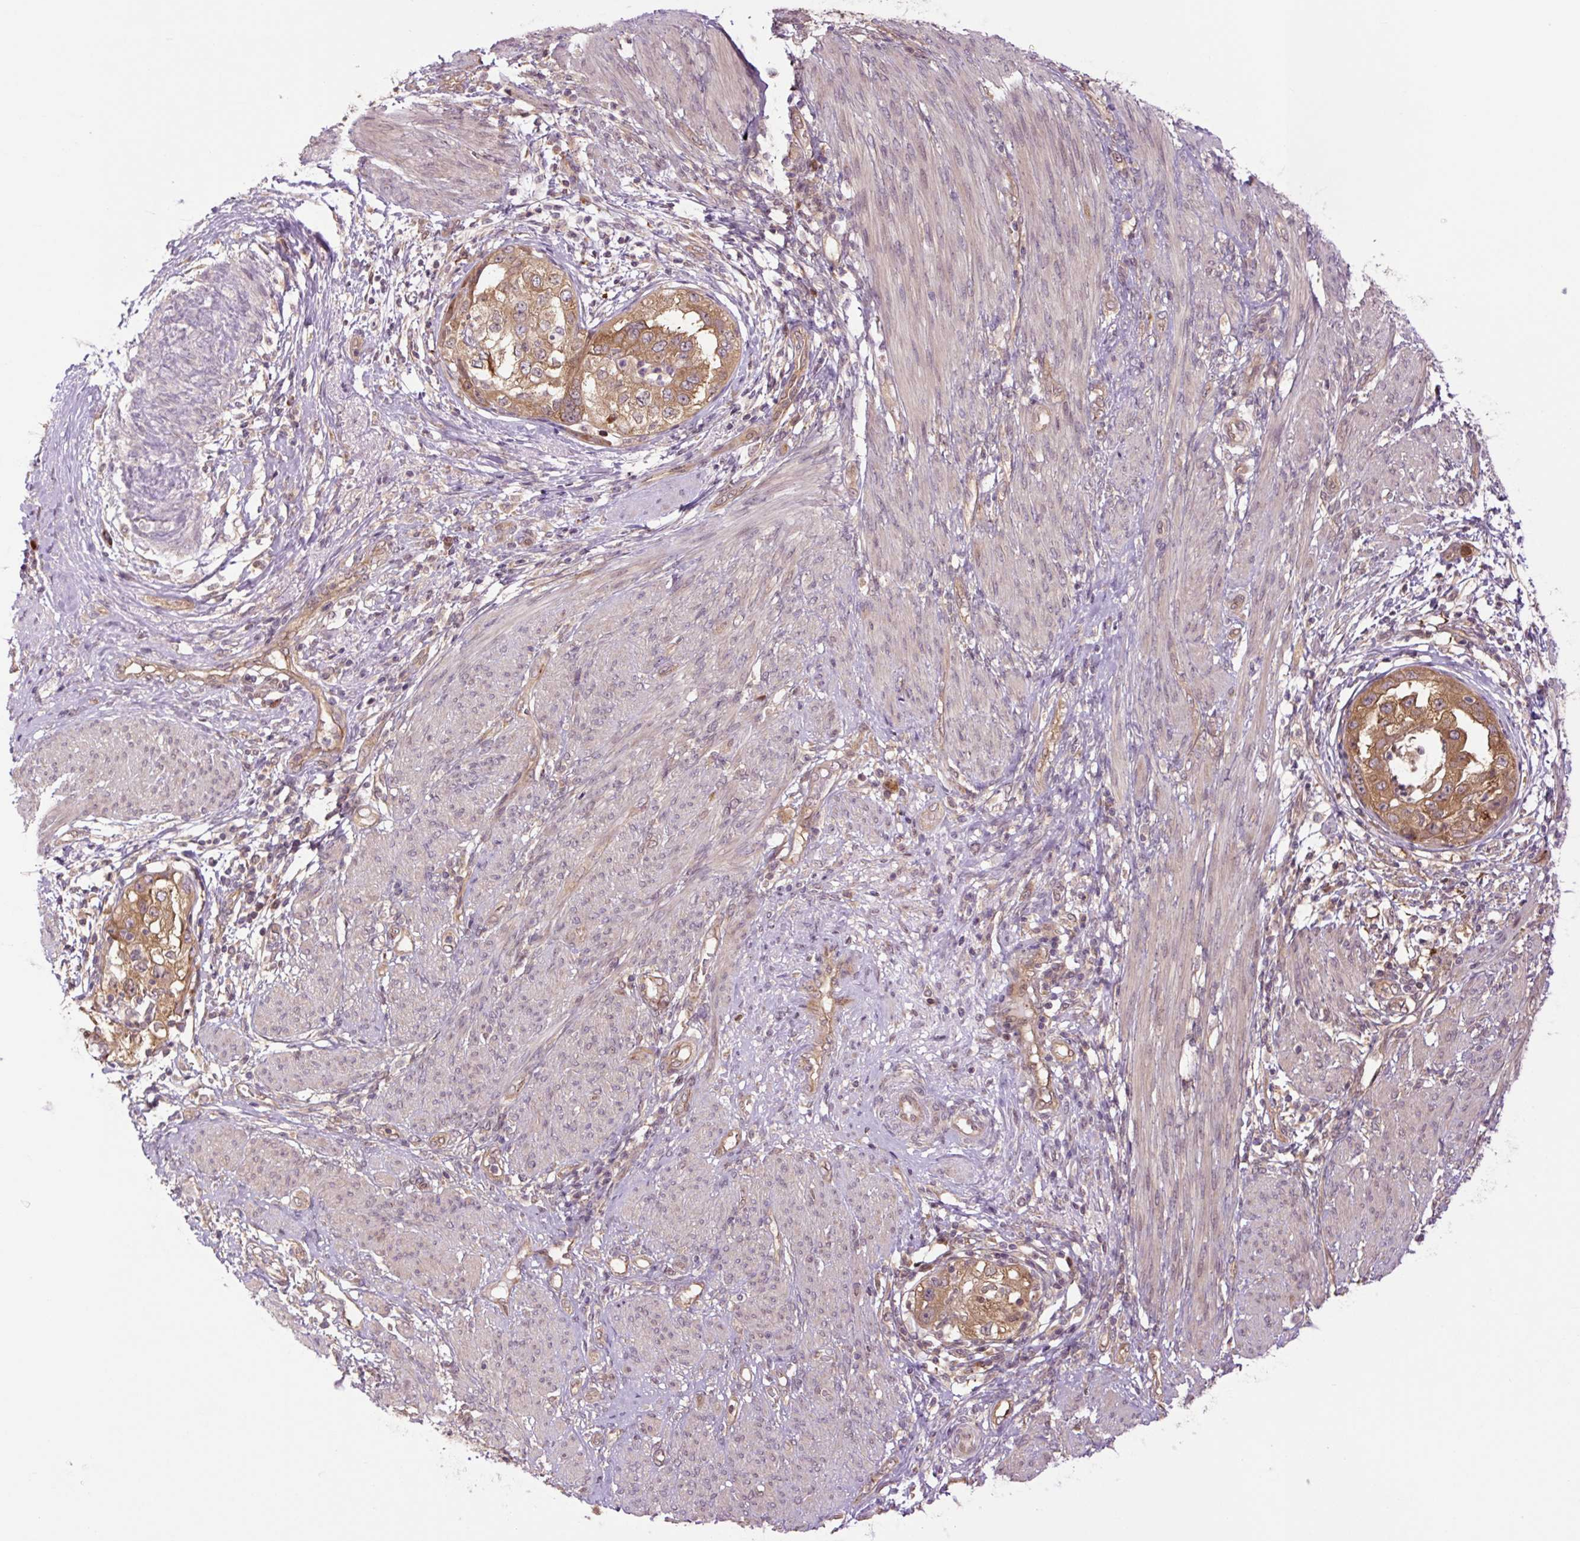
{"staining": {"intensity": "moderate", "quantity": ">75%", "location": "cytoplasmic/membranous"}, "tissue": "endometrial cancer", "cell_type": "Tumor cells", "image_type": "cancer", "snomed": [{"axis": "morphology", "description": "Adenocarcinoma, NOS"}, {"axis": "topography", "description": "Endometrium"}], "caption": "Tumor cells exhibit moderate cytoplasmic/membranous staining in about >75% of cells in endometrial cancer (adenocarcinoma).", "gene": "TPT1", "patient": {"sex": "female", "age": 85}}